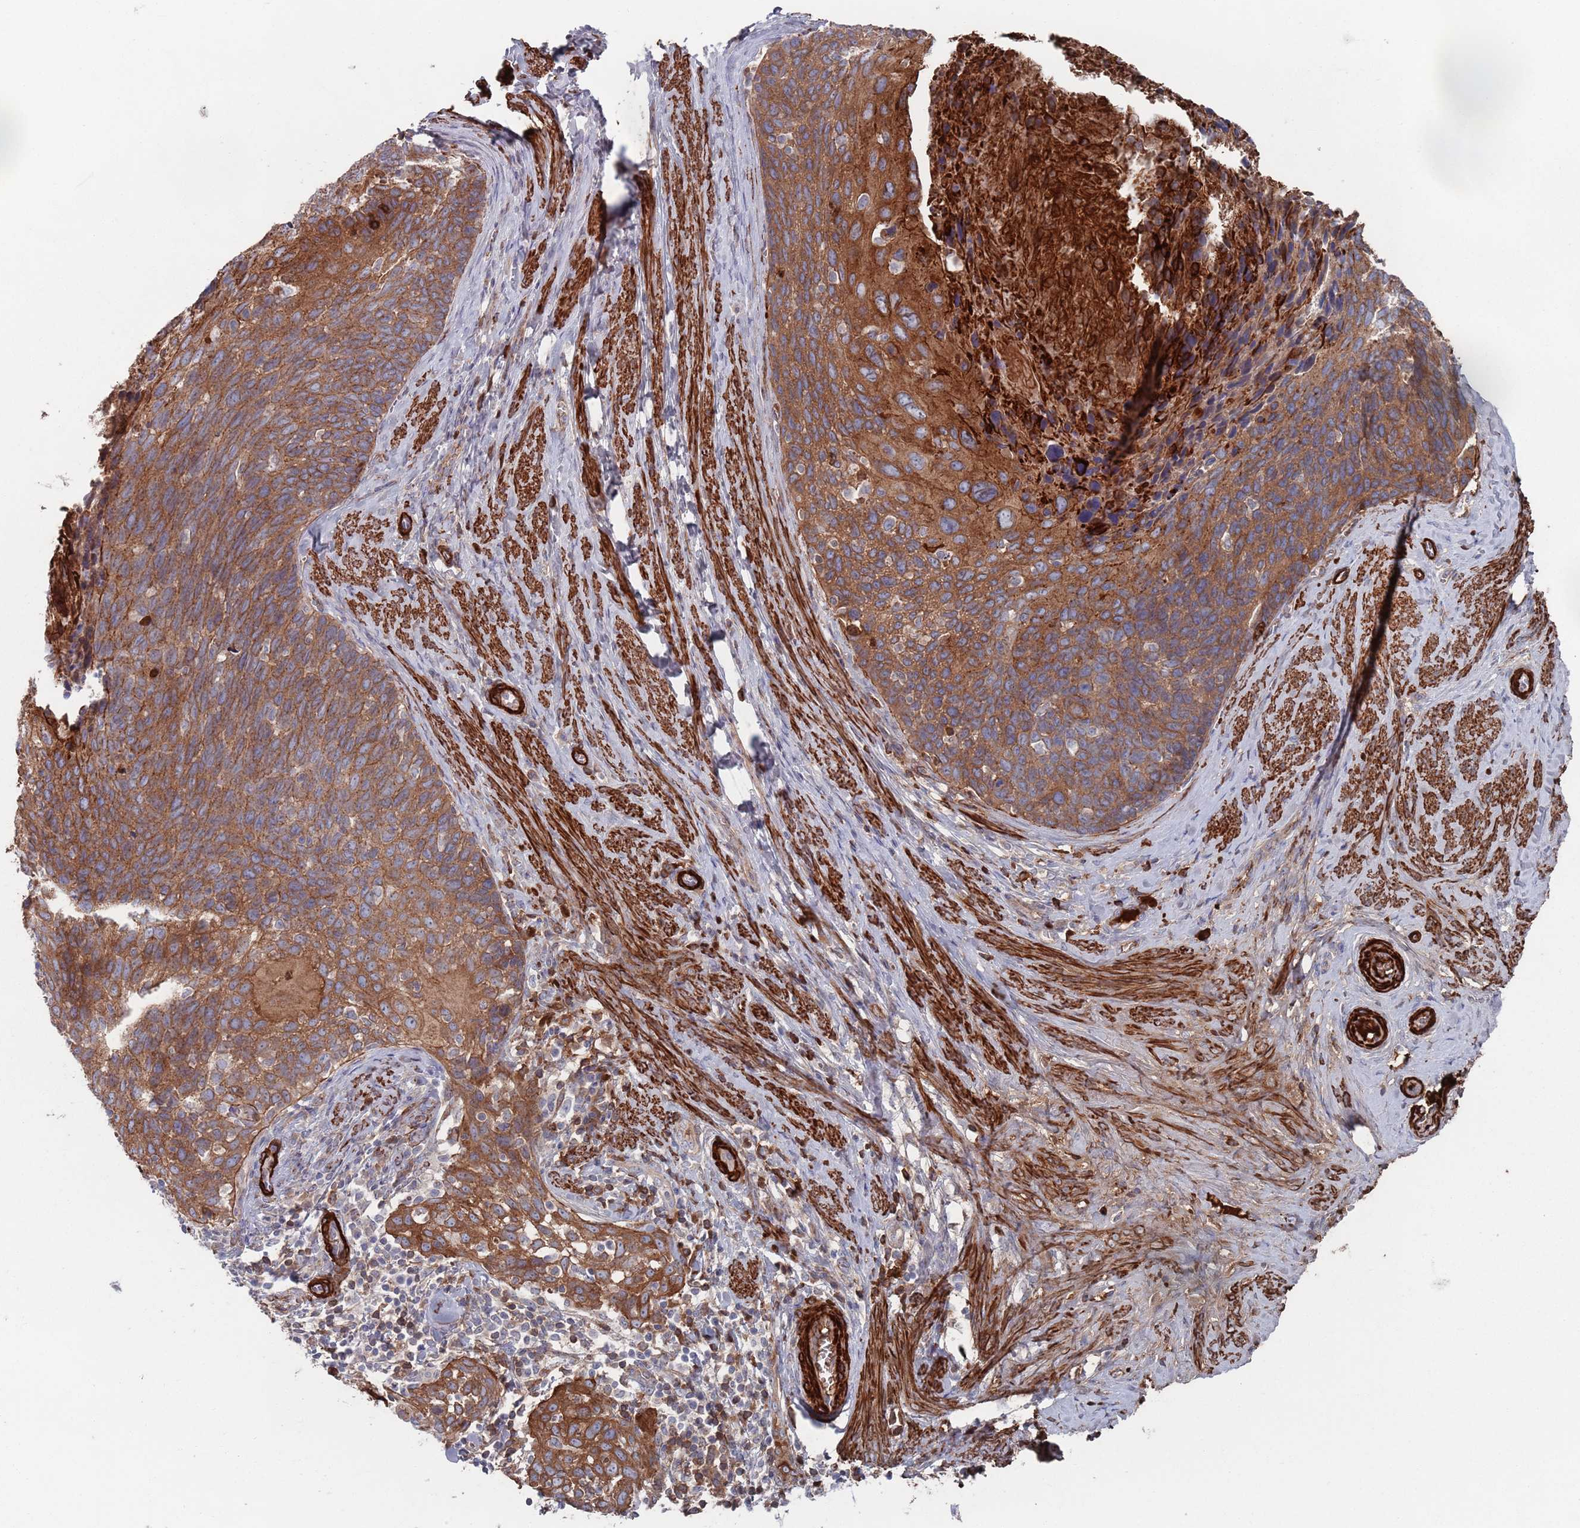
{"staining": {"intensity": "moderate", "quantity": ">75%", "location": "cytoplasmic/membranous"}, "tissue": "cervical cancer", "cell_type": "Tumor cells", "image_type": "cancer", "snomed": [{"axis": "morphology", "description": "Squamous cell carcinoma, NOS"}, {"axis": "topography", "description": "Cervix"}], "caption": "Cervical squamous cell carcinoma tissue reveals moderate cytoplasmic/membranous staining in about >75% of tumor cells, visualized by immunohistochemistry.", "gene": "PLEKHA4", "patient": {"sex": "female", "age": 80}}